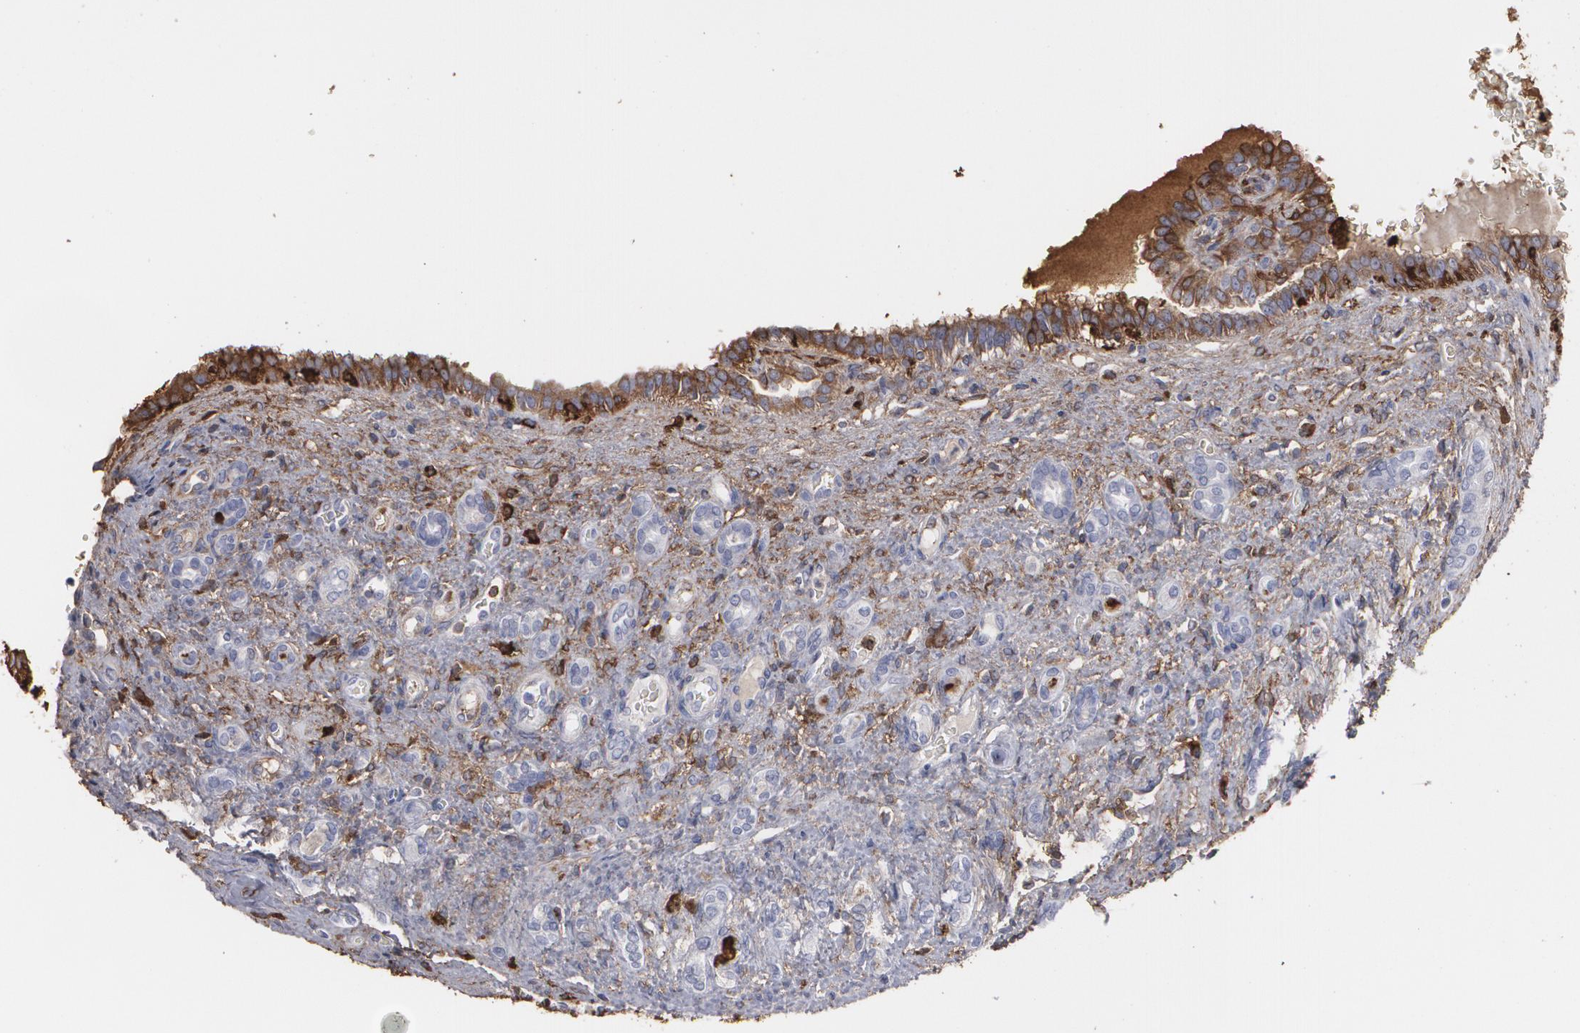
{"staining": {"intensity": "strong", "quantity": ">75%", "location": "cytoplasmic/membranous"}, "tissue": "renal cancer", "cell_type": "Tumor cells", "image_type": "cancer", "snomed": [{"axis": "morphology", "description": "Inflammation, NOS"}, {"axis": "morphology", "description": "Adenocarcinoma, NOS"}, {"axis": "topography", "description": "Kidney"}], "caption": "Immunohistochemical staining of renal cancer (adenocarcinoma) reveals strong cytoplasmic/membranous protein staining in approximately >75% of tumor cells. The protein of interest is stained brown, and the nuclei are stained in blue (DAB IHC with brightfield microscopy, high magnification).", "gene": "ODC1", "patient": {"sex": "male", "age": 68}}